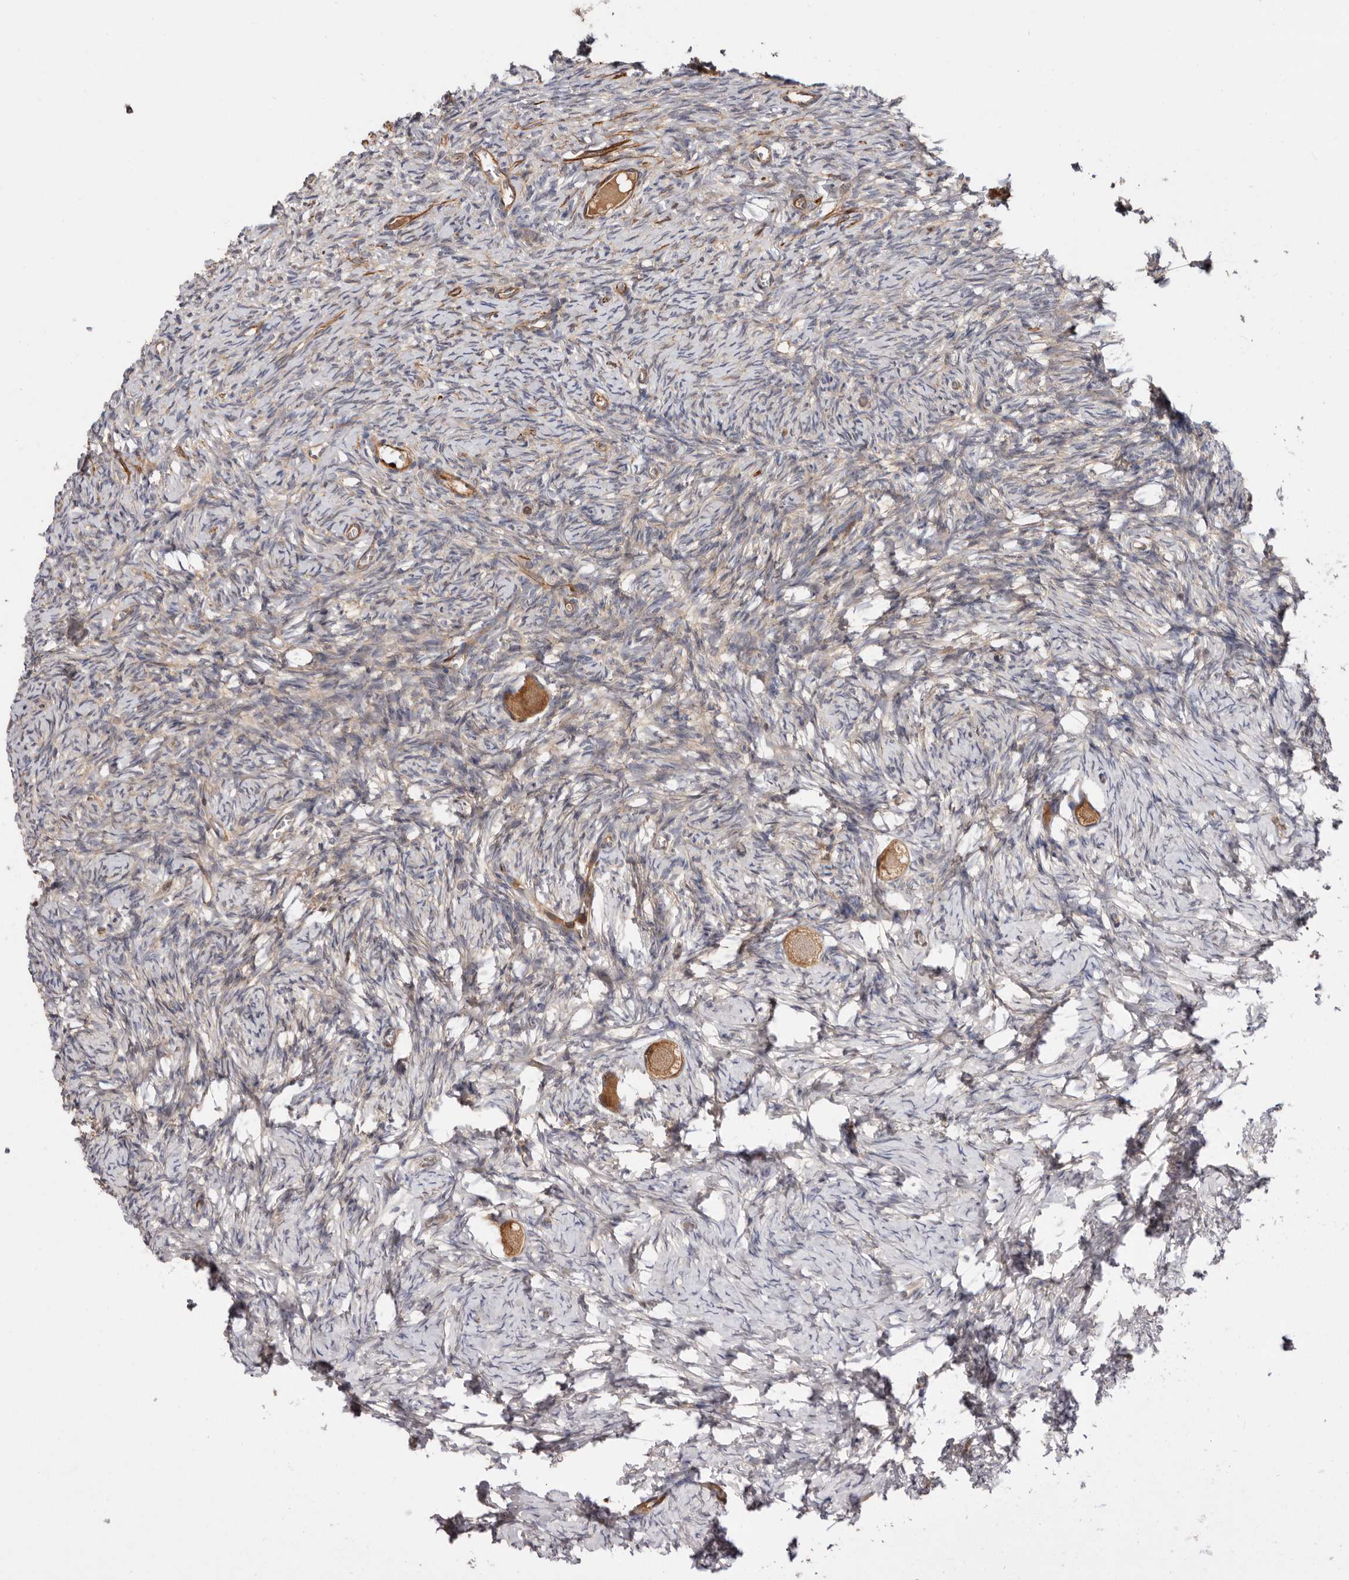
{"staining": {"intensity": "moderate", "quantity": ">75%", "location": "cytoplasmic/membranous"}, "tissue": "ovary", "cell_type": "Follicle cells", "image_type": "normal", "snomed": [{"axis": "morphology", "description": "Normal tissue, NOS"}, {"axis": "topography", "description": "Ovary"}], "caption": "Immunohistochemical staining of unremarkable human ovary reveals medium levels of moderate cytoplasmic/membranous staining in approximately >75% of follicle cells. (DAB (3,3'-diaminobenzidine) = brown stain, brightfield microscopy at high magnification).", "gene": "TMC7", "patient": {"sex": "female", "age": 27}}